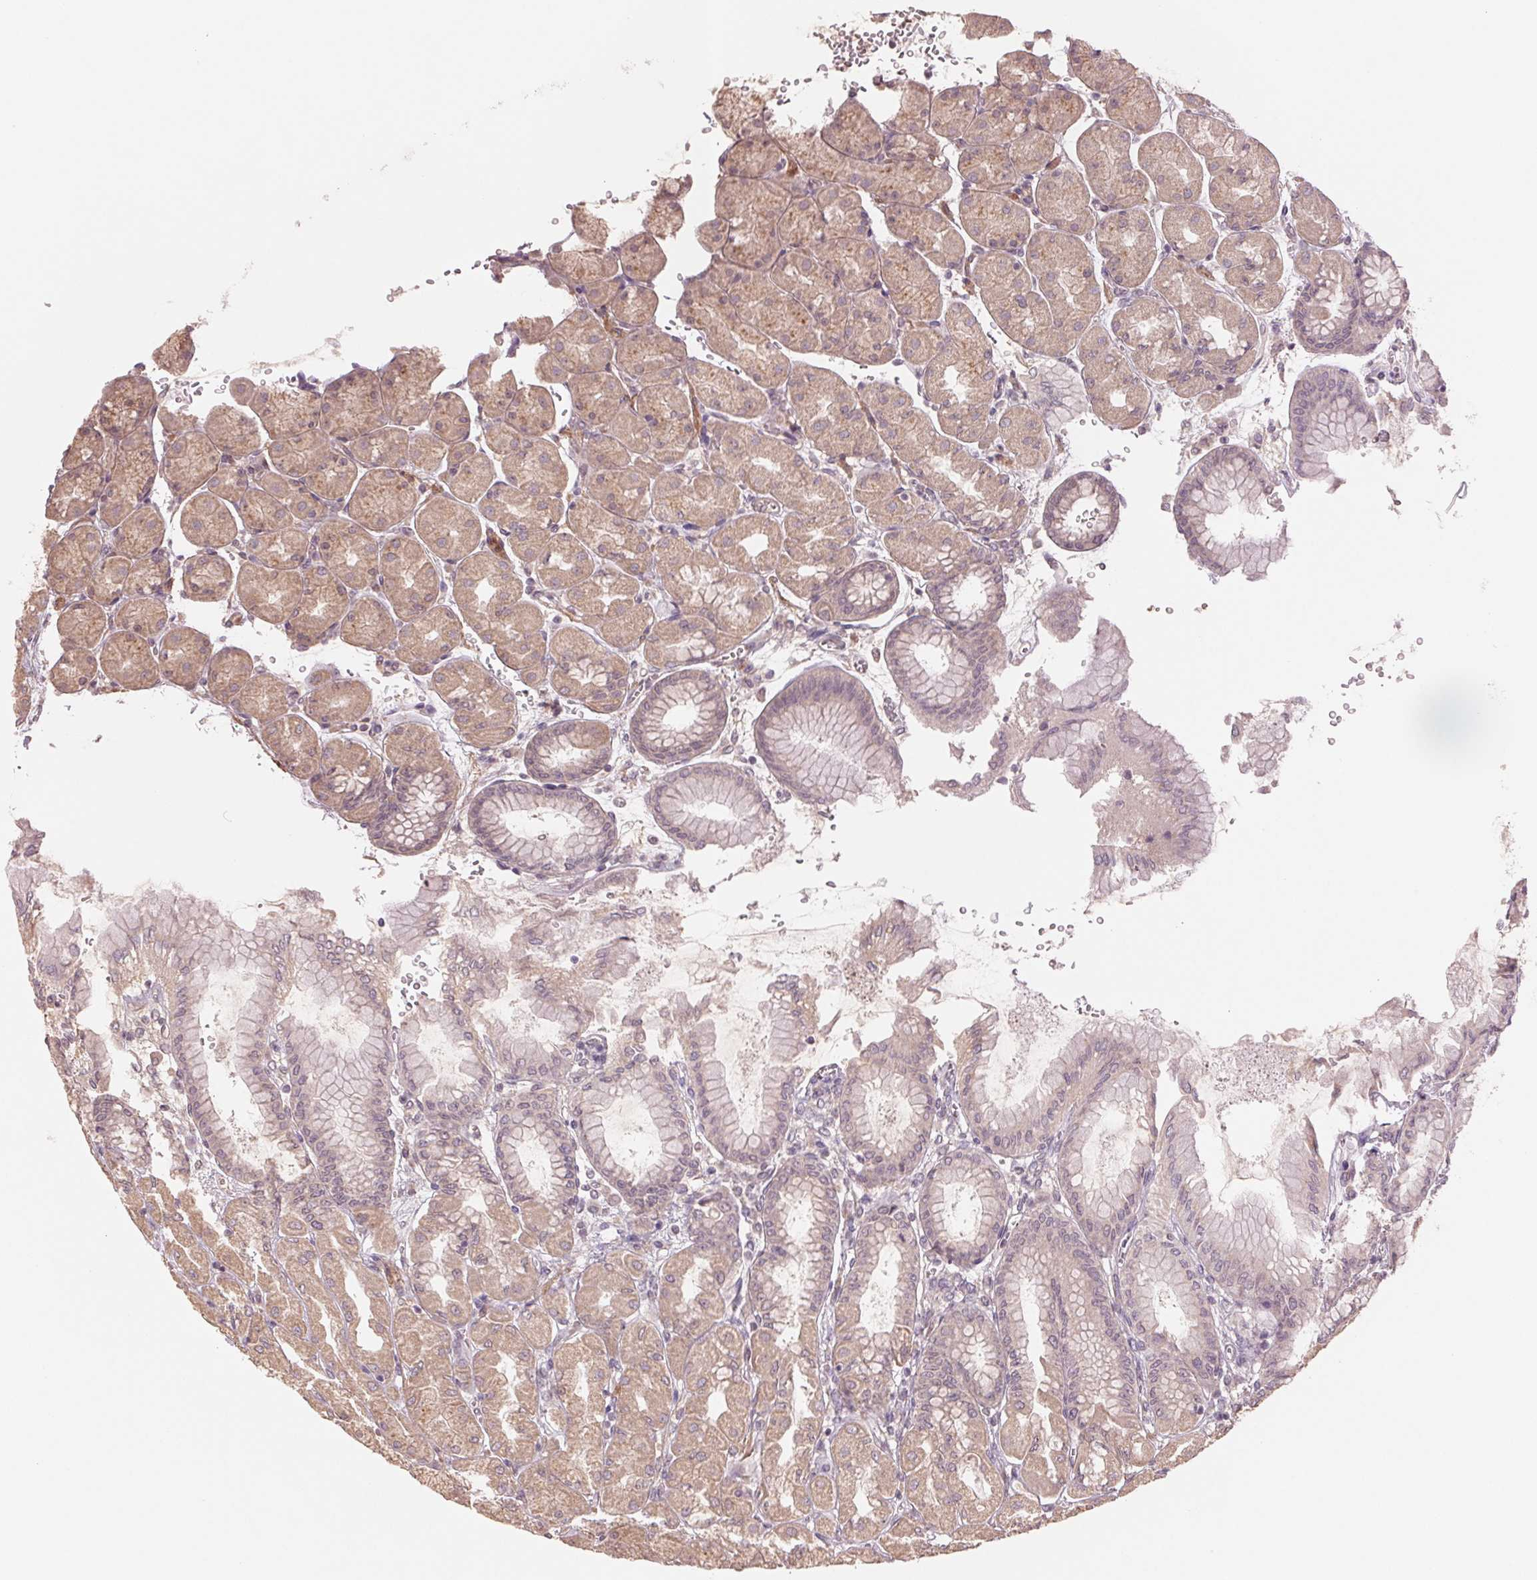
{"staining": {"intensity": "weak", "quantity": ">75%", "location": "cytoplasmic/membranous"}, "tissue": "stomach", "cell_type": "Glandular cells", "image_type": "normal", "snomed": [{"axis": "morphology", "description": "Normal tissue, NOS"}, {"axis": "topography", "description": "Stomach, upper"}], "caption": "The micrograph reveals immunohistochemical staining of unremarkable stomach. There is weak cytoplasmic/membranous positivity is seen in approximately >75% of glandular cells.", "gene": "PPIAL4A", "patient": {"sex": "female", "age": 56}}